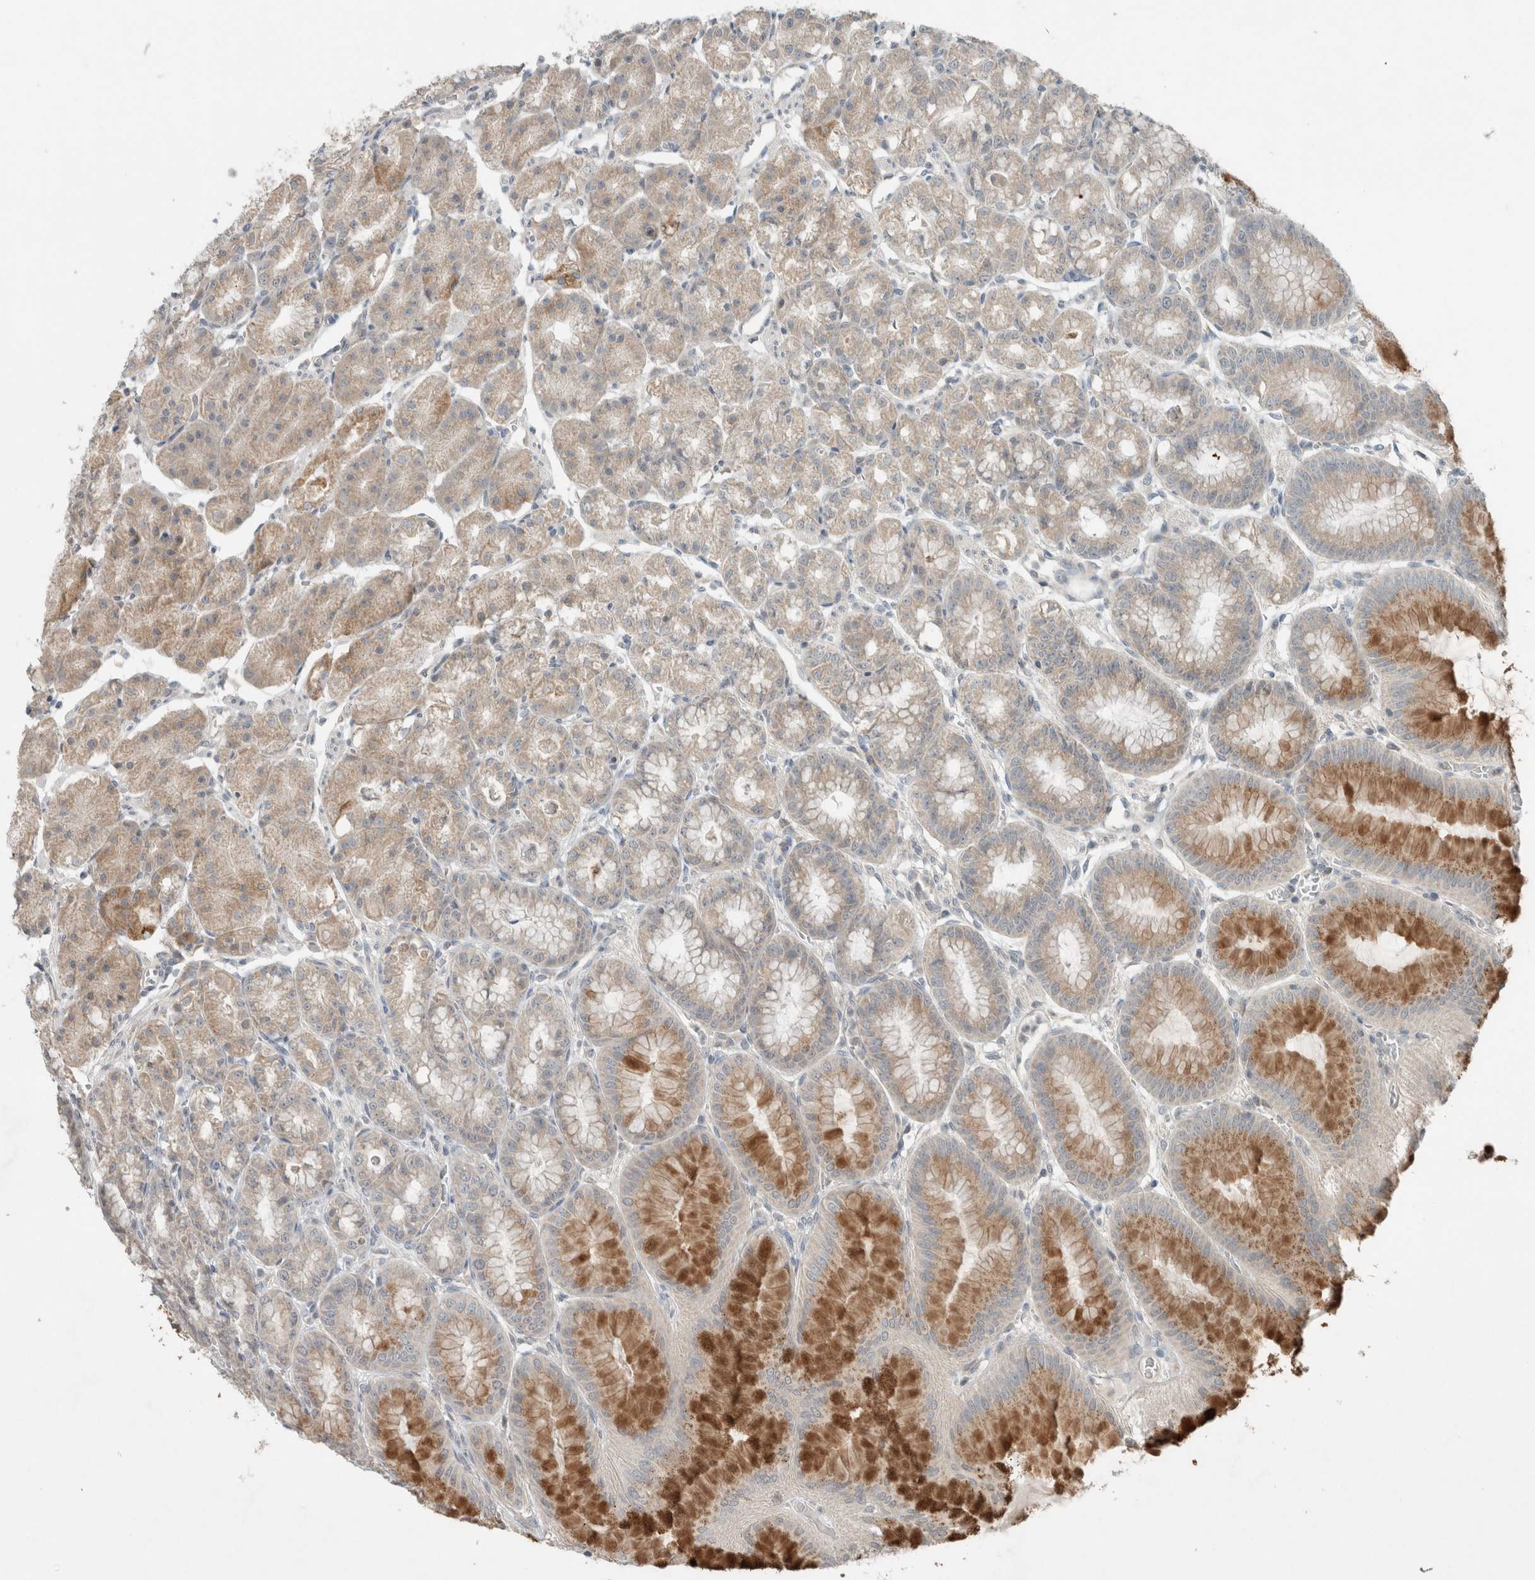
{"staining": {"intensity": "strong", "quantity": "<25%", "location": "cytoplasmic/membranous"}, "tissue": "stomach", "cell_type": "Glandular cells", "image_type": "normal", "snomed": [{"axis": "morphology", "description": "Normal tissue, NOS"}, {"axis": "topography", "description": "Stomach, lower"}], "caption": "Protein expression by immunohistochemistry displays strong cytoplasmic/membranous expression in about <25% of glandular cells in unremarkable stomach.", "gene": "TRIT1", "patient": {"sex": "male", "age": 71}}